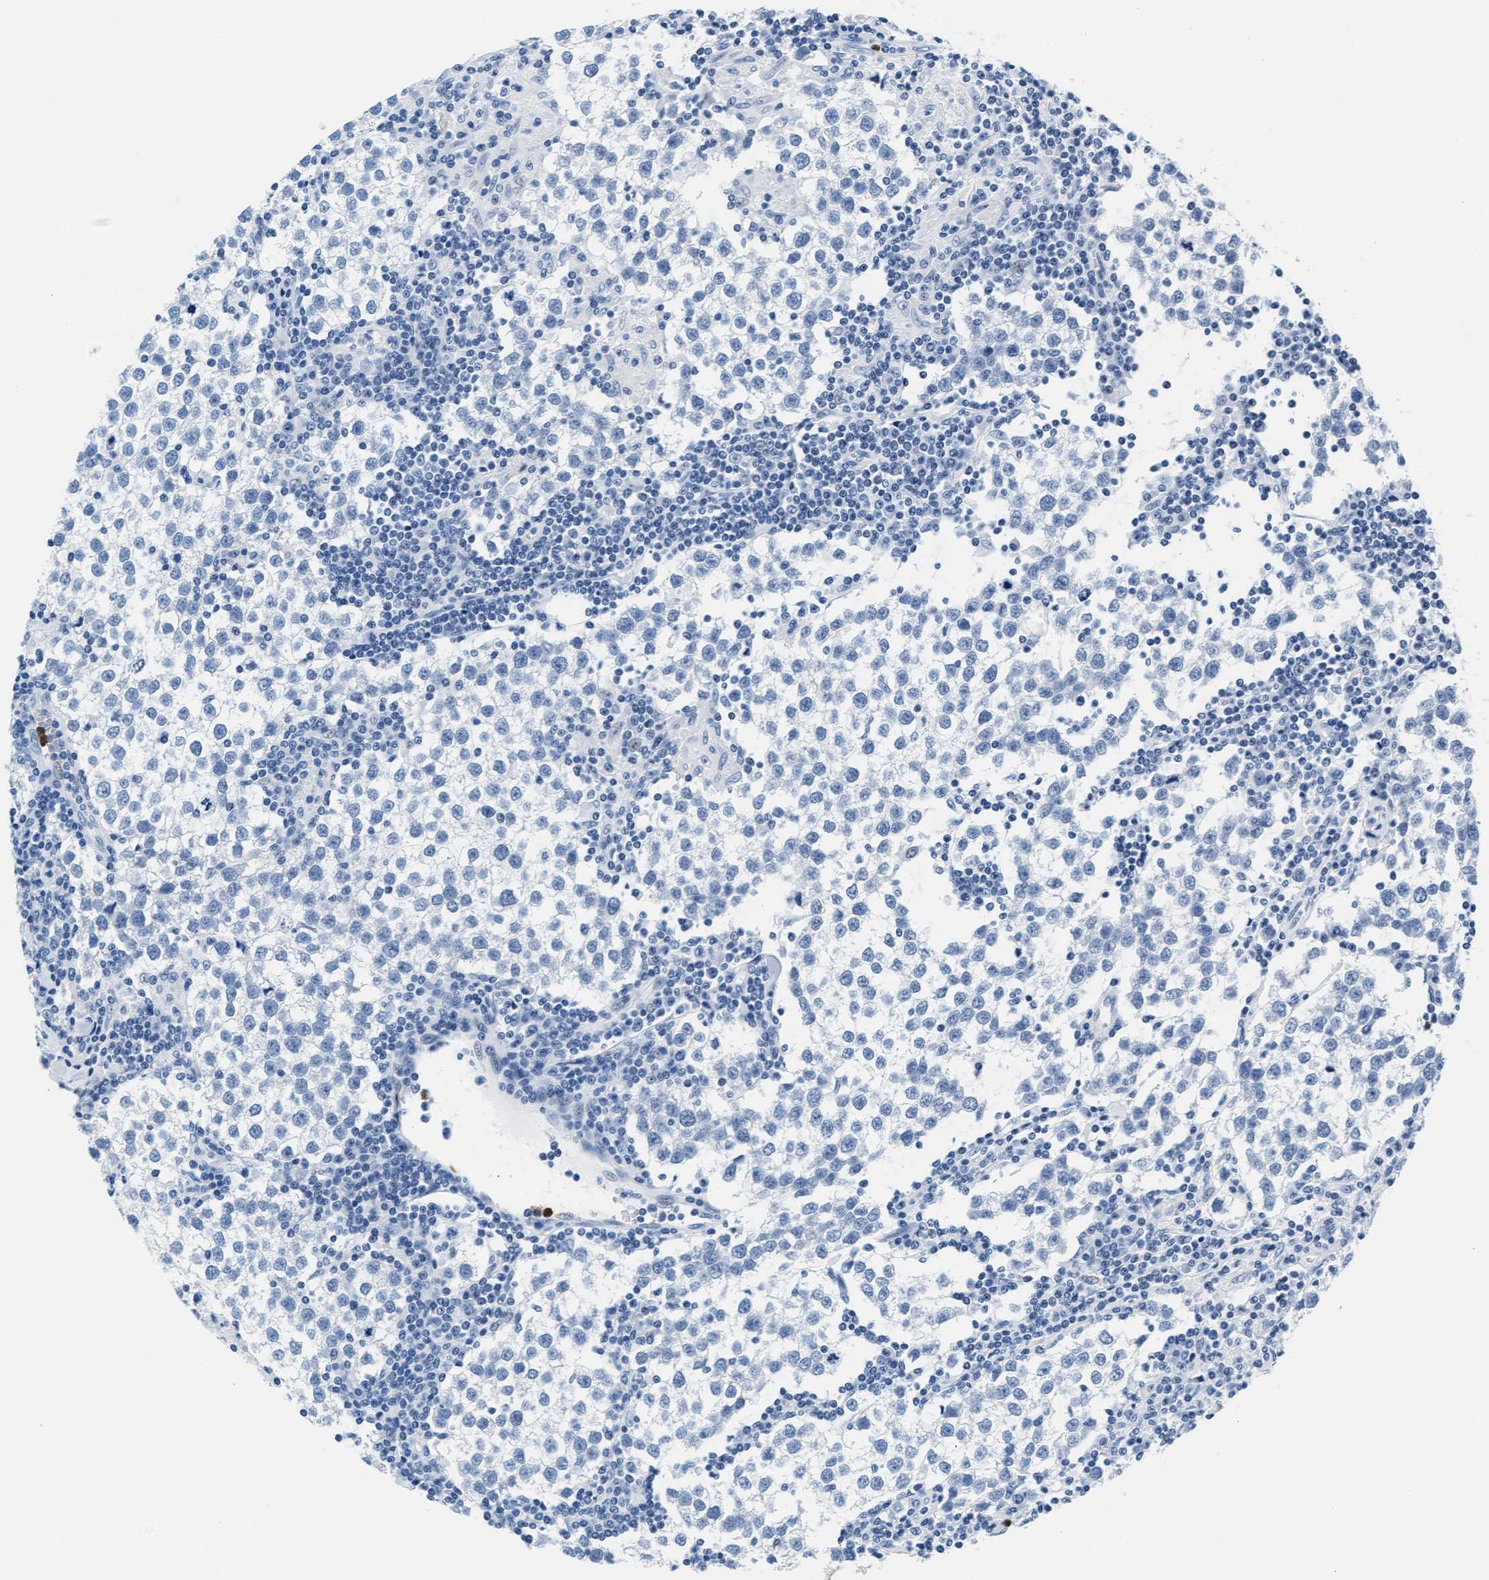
{"staining": {"intensity": "negative", "quantity": "none", "location": "none"}, "tissue": "testis cancer", "cell_type": "Tumor cells", "image_type": "cancer", "snomed": [{"axis": "morphology", "description": "Seminoma, NOS"}, {"axis": "morphology", "description": "Carcinoma, Embryonal, NOS"}, {"axis": "topography", "description": "Testis"}], "caption": "A high-resolution image shows IHC staining of seminoma (testis), which shows no significant expression in tumor cells. Brightfield microscopy of immunohistochemistry stained with DAB (3,3'-diaminobenzidine) (brown) and hematoxylin (blue), captured at high magnification.", "gene": "MMP8", "patient": {"sex": "male", "age": 36}}